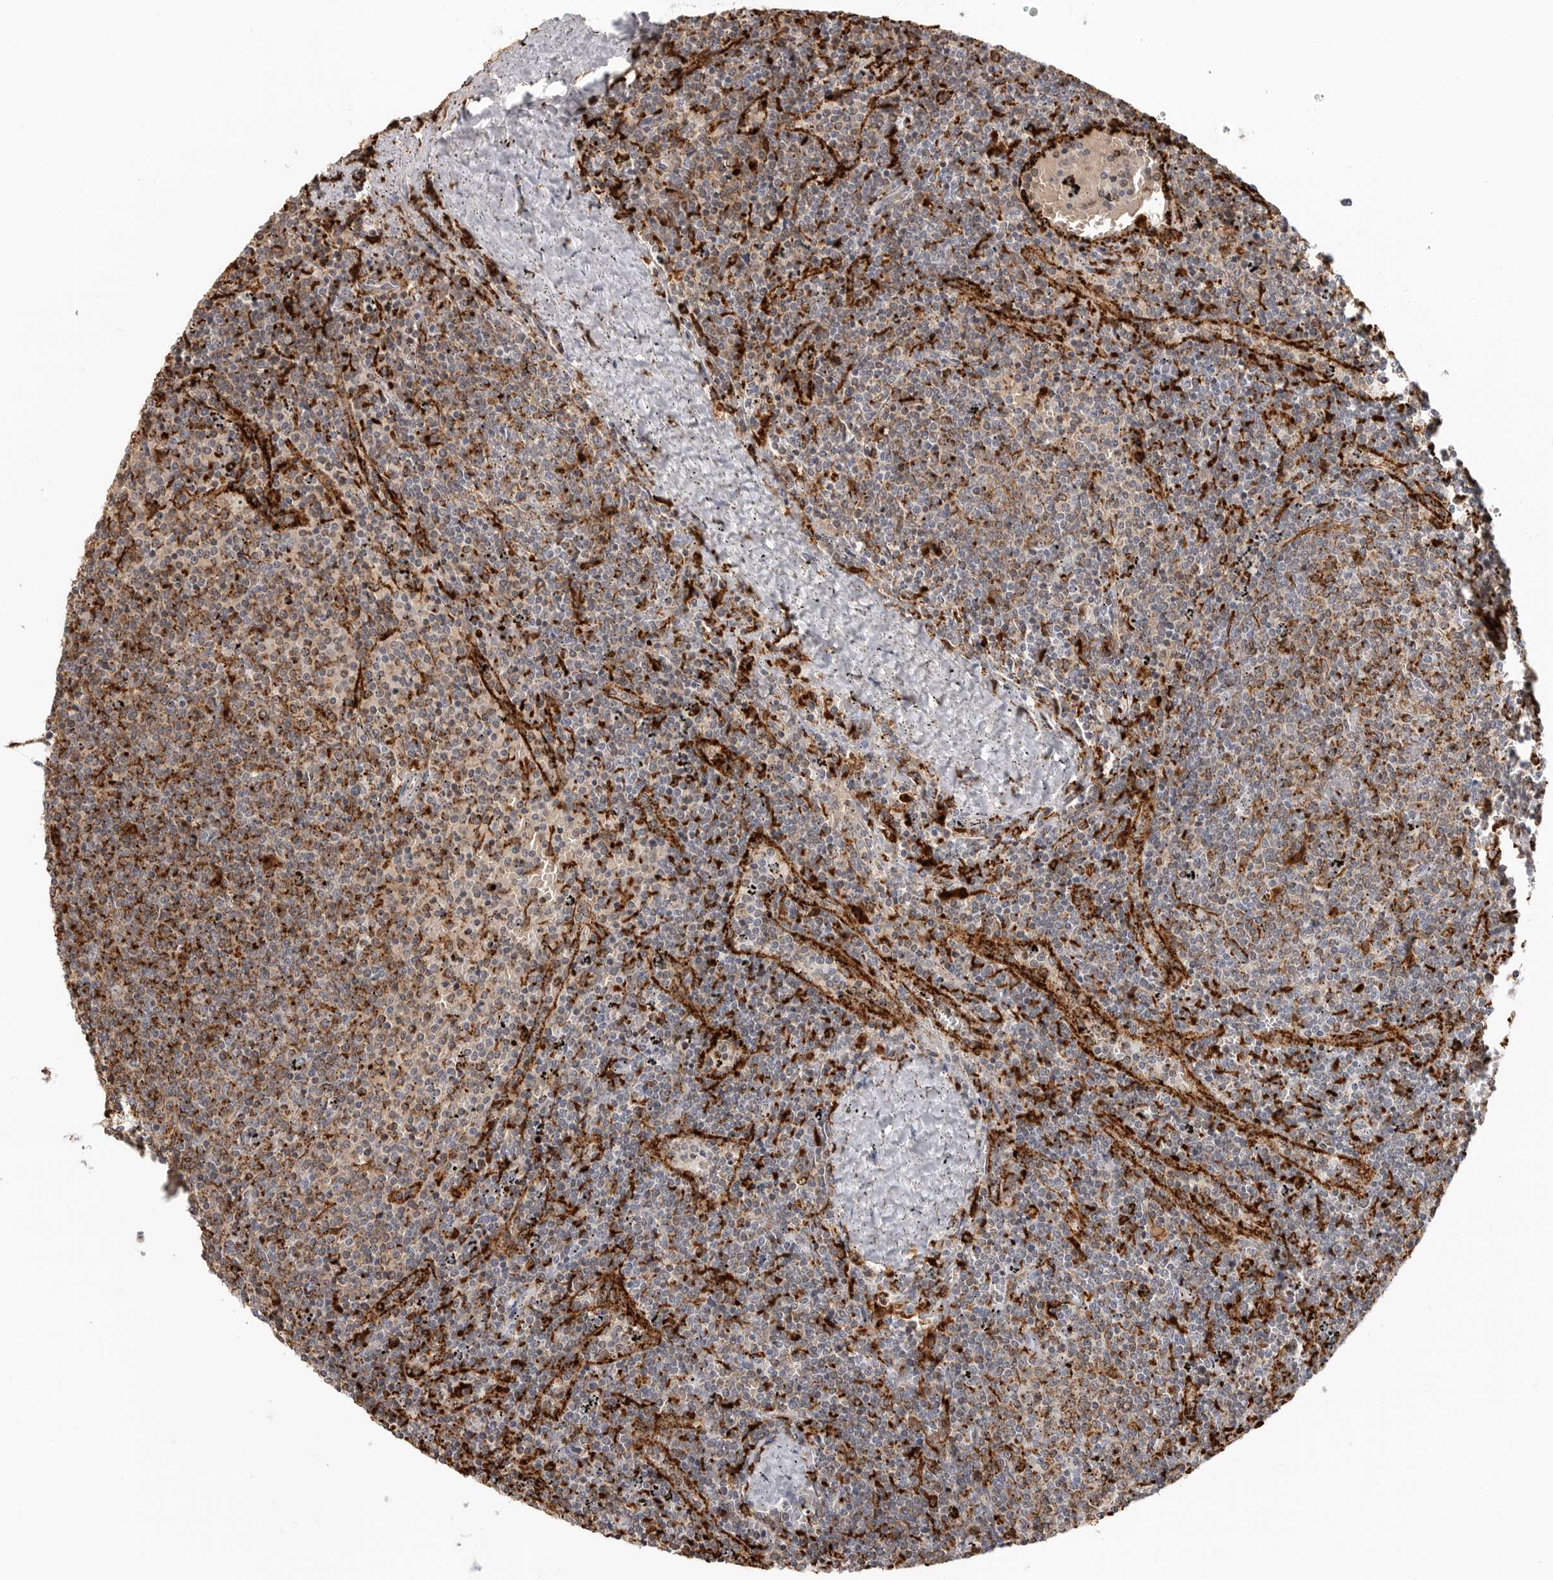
{"staining": {"intensity": "moderate", "quantity": "25%-75%", "location": "cytoplasmic/membranous"}, "tissue": "lymphoma", "cell_type": "Tumor cells", "image_type": "cancer", "snomed": [{"axis": "morphology", "description": "Malignant lymphoma, non-Hodgkin's type, Low grade"}, {"axis": "topography", "description": "Spleen"}], "caption": "The image reveals a brown stain indicating the presence of a protein in the cytoplasmic/membranous of tumor cells in malignant lymphoma, non-Hodgkin's type (low-grade).", "gene": "IFI30", "patient": {"sex": "female", "age": 50}}